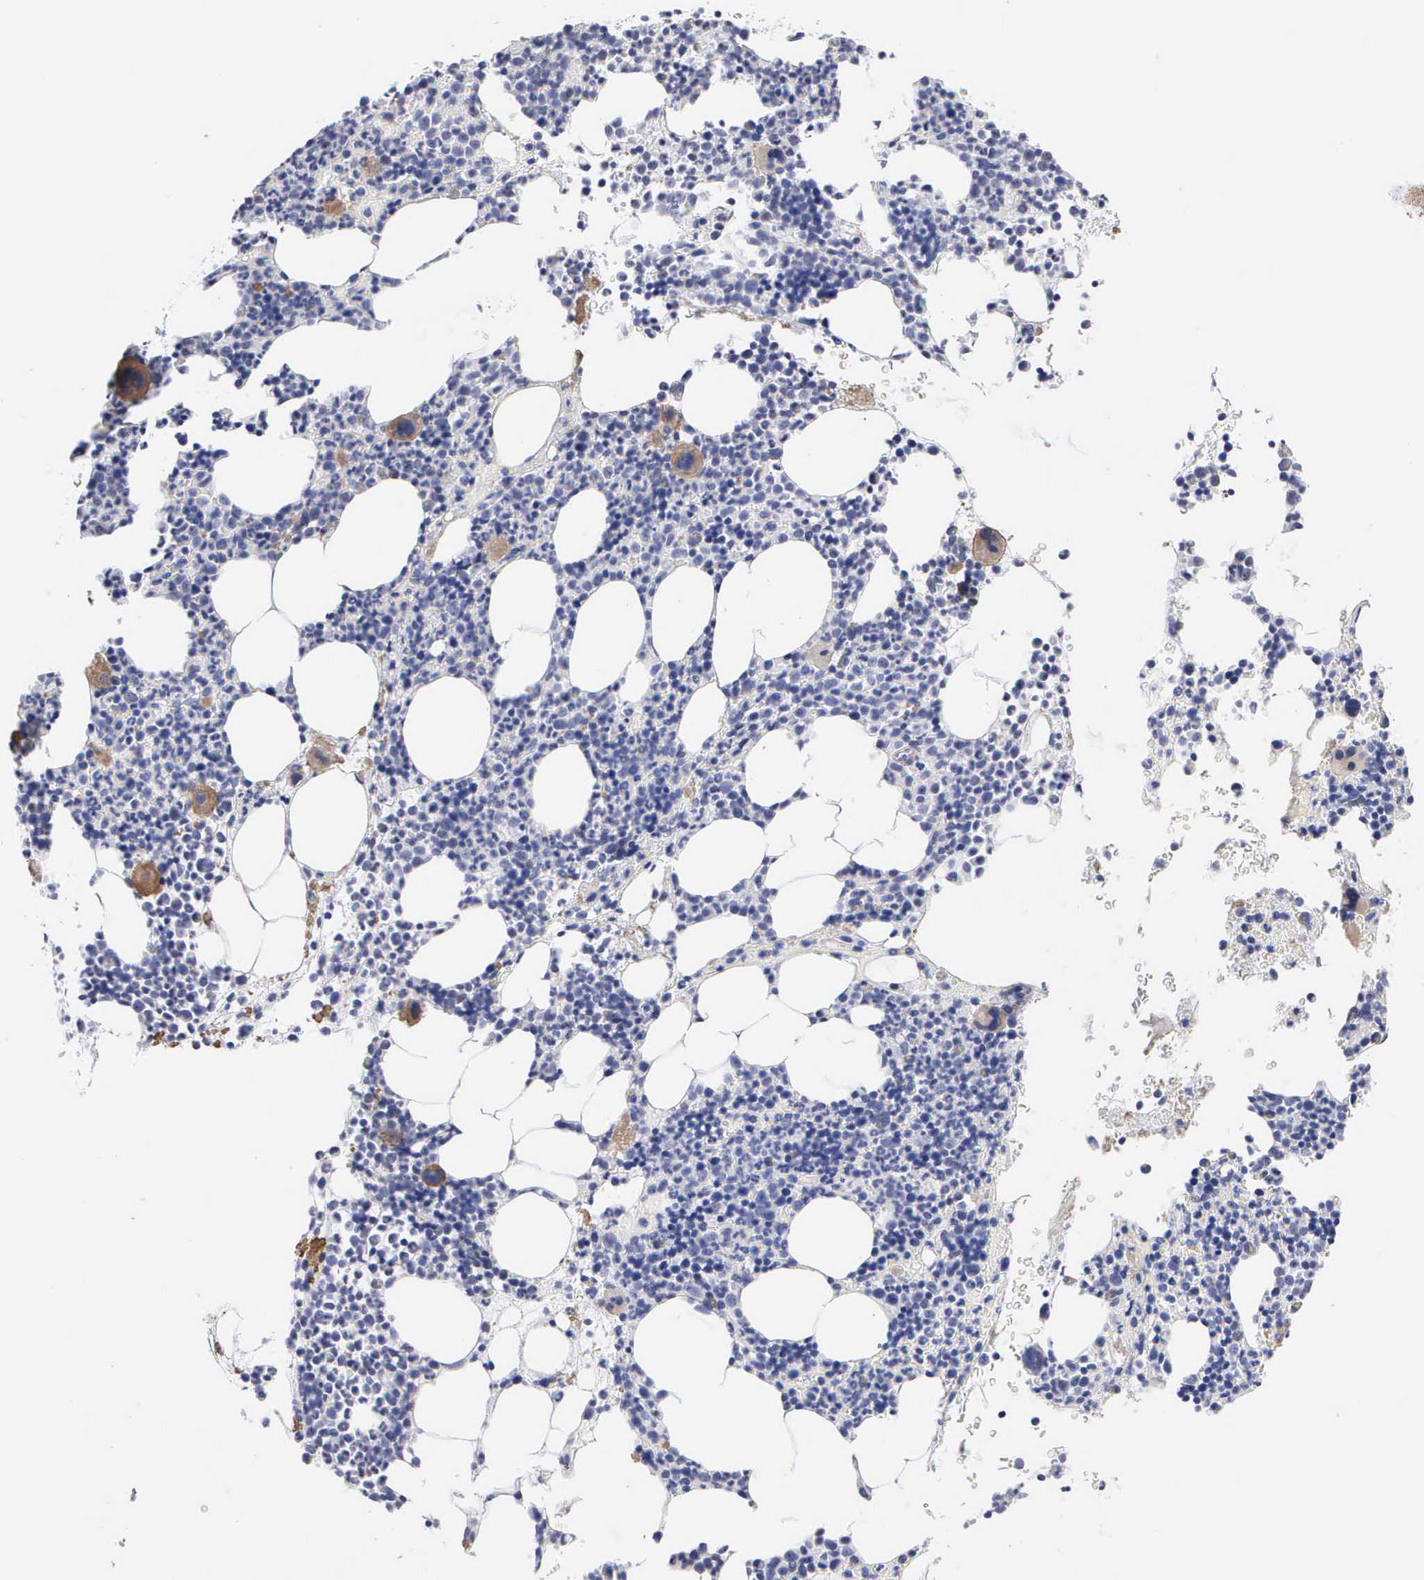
{"staining": {"intensity": "strong", "quantity": "<25%", "location": "cytoplasmic/membranous"}, "tissue": "bone marrow", "cell_type": "Hematopoietic cells", "image_type": "normal", "snomed": [{"axis": "morphology", "description": "Normal tissue, NOS"}, {"axis": "topography", "description": "Bone marrow"}], "caption": "A high-resolution image shows IHC staining of normal bone marrow, which shows strong cytoplasmic/membranous expression in about <25% of hematopoietic cells.", "gene": "ELFN2", "patient": {"sex": "male", "age": 82}}